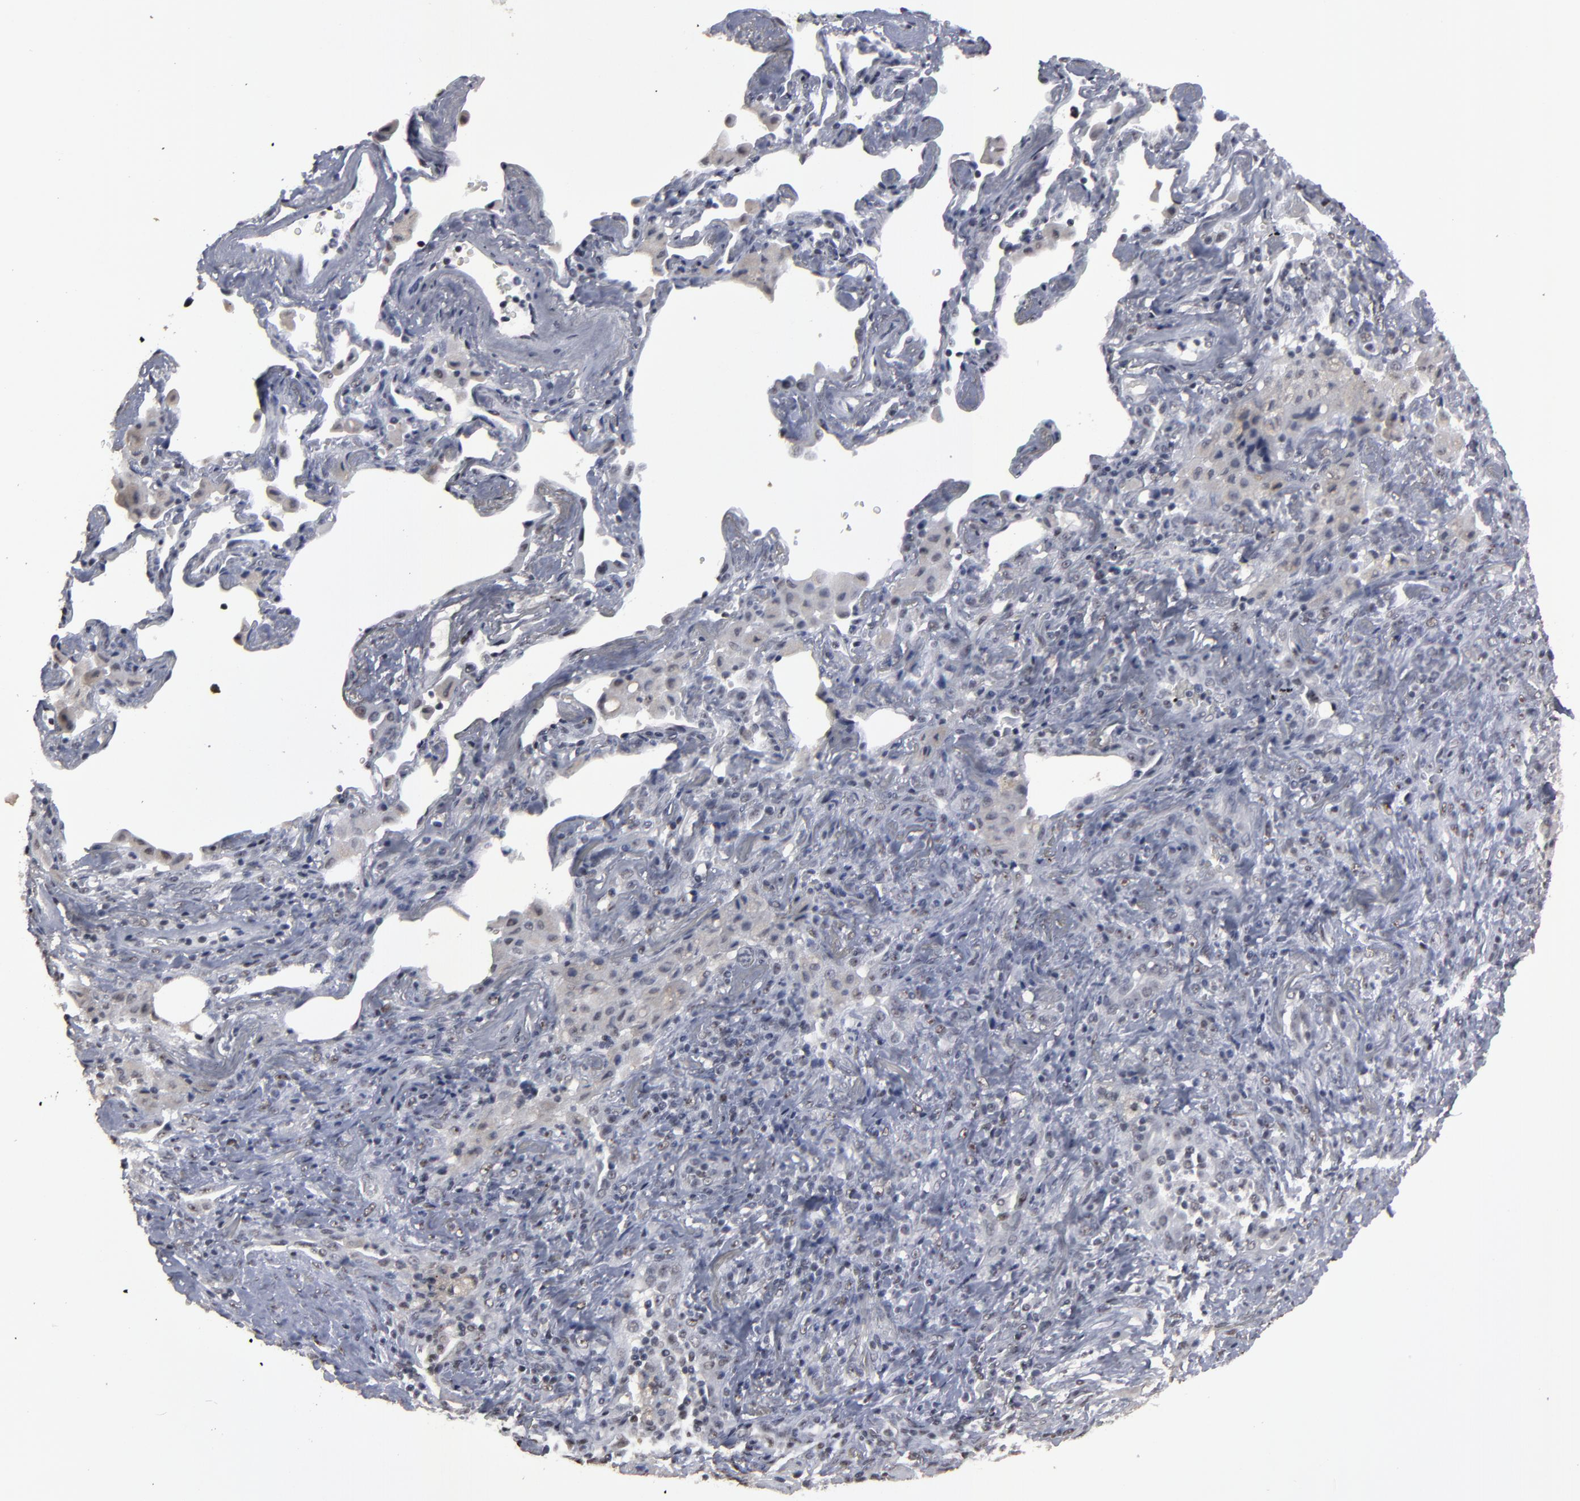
{"staining": {"intensity": "negative", "quantity": "none", "location": "none"}, "tissue": "lung cancer", "cell_type": "Tumor cells", "image_type": "cancer", "snomed": [{"axis": "morphology", "description": "Squamous cell carcinoma, NOS"}, {"axis": "topography", "description": "Lung"}], "caption": "Lung cancer (squamous cell carcinoma) was stained to show a protein in brown. There is no significant expression in tumor cells.", "gene": "SSRP1", "patient": {"sex": "female", "age": 67}}